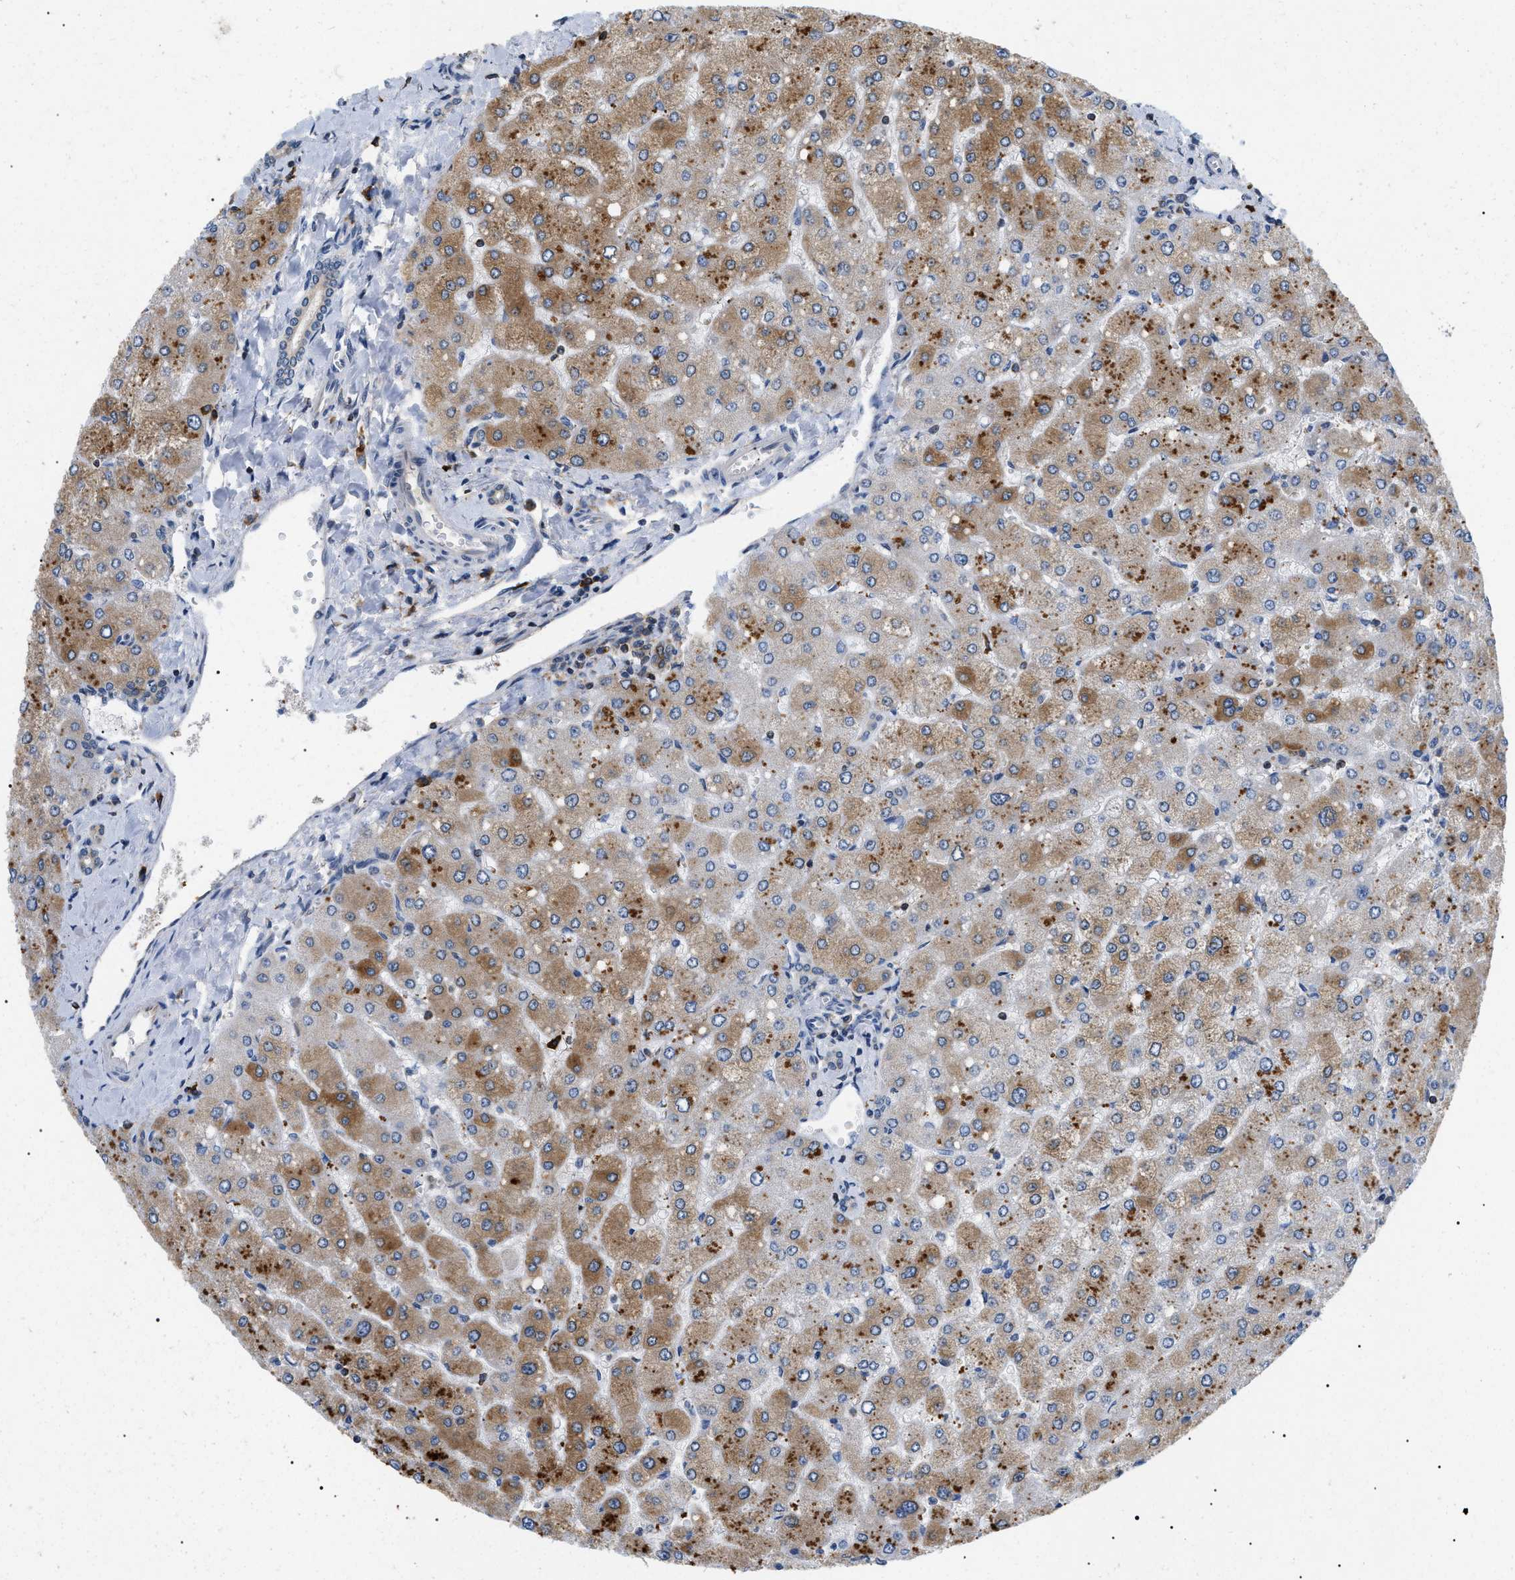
{"staining": {"intensity": "weak", "quantity": "25%-75%", "location": "cytoplasmic/membranous"}, "tissue": "liver", "cell_type": "Cholangiocytes", "image_type": "normal", "snomed": [{"axis": "morphology", "description": "Normal tissue, NOS"}, {"axis": "topography", "description": "Liver"}], "caption": "This micrograph reveals unremarkable liver stained with immunohistochemistry (IHC) to label a protein in brown. The cytoplasmic/membranous of cholangiocytes show weak positivity for the protein. Nuclei are counter-stained blue.", "gene": "DERL1", "patient": {"sex": "male", "age": 55}}